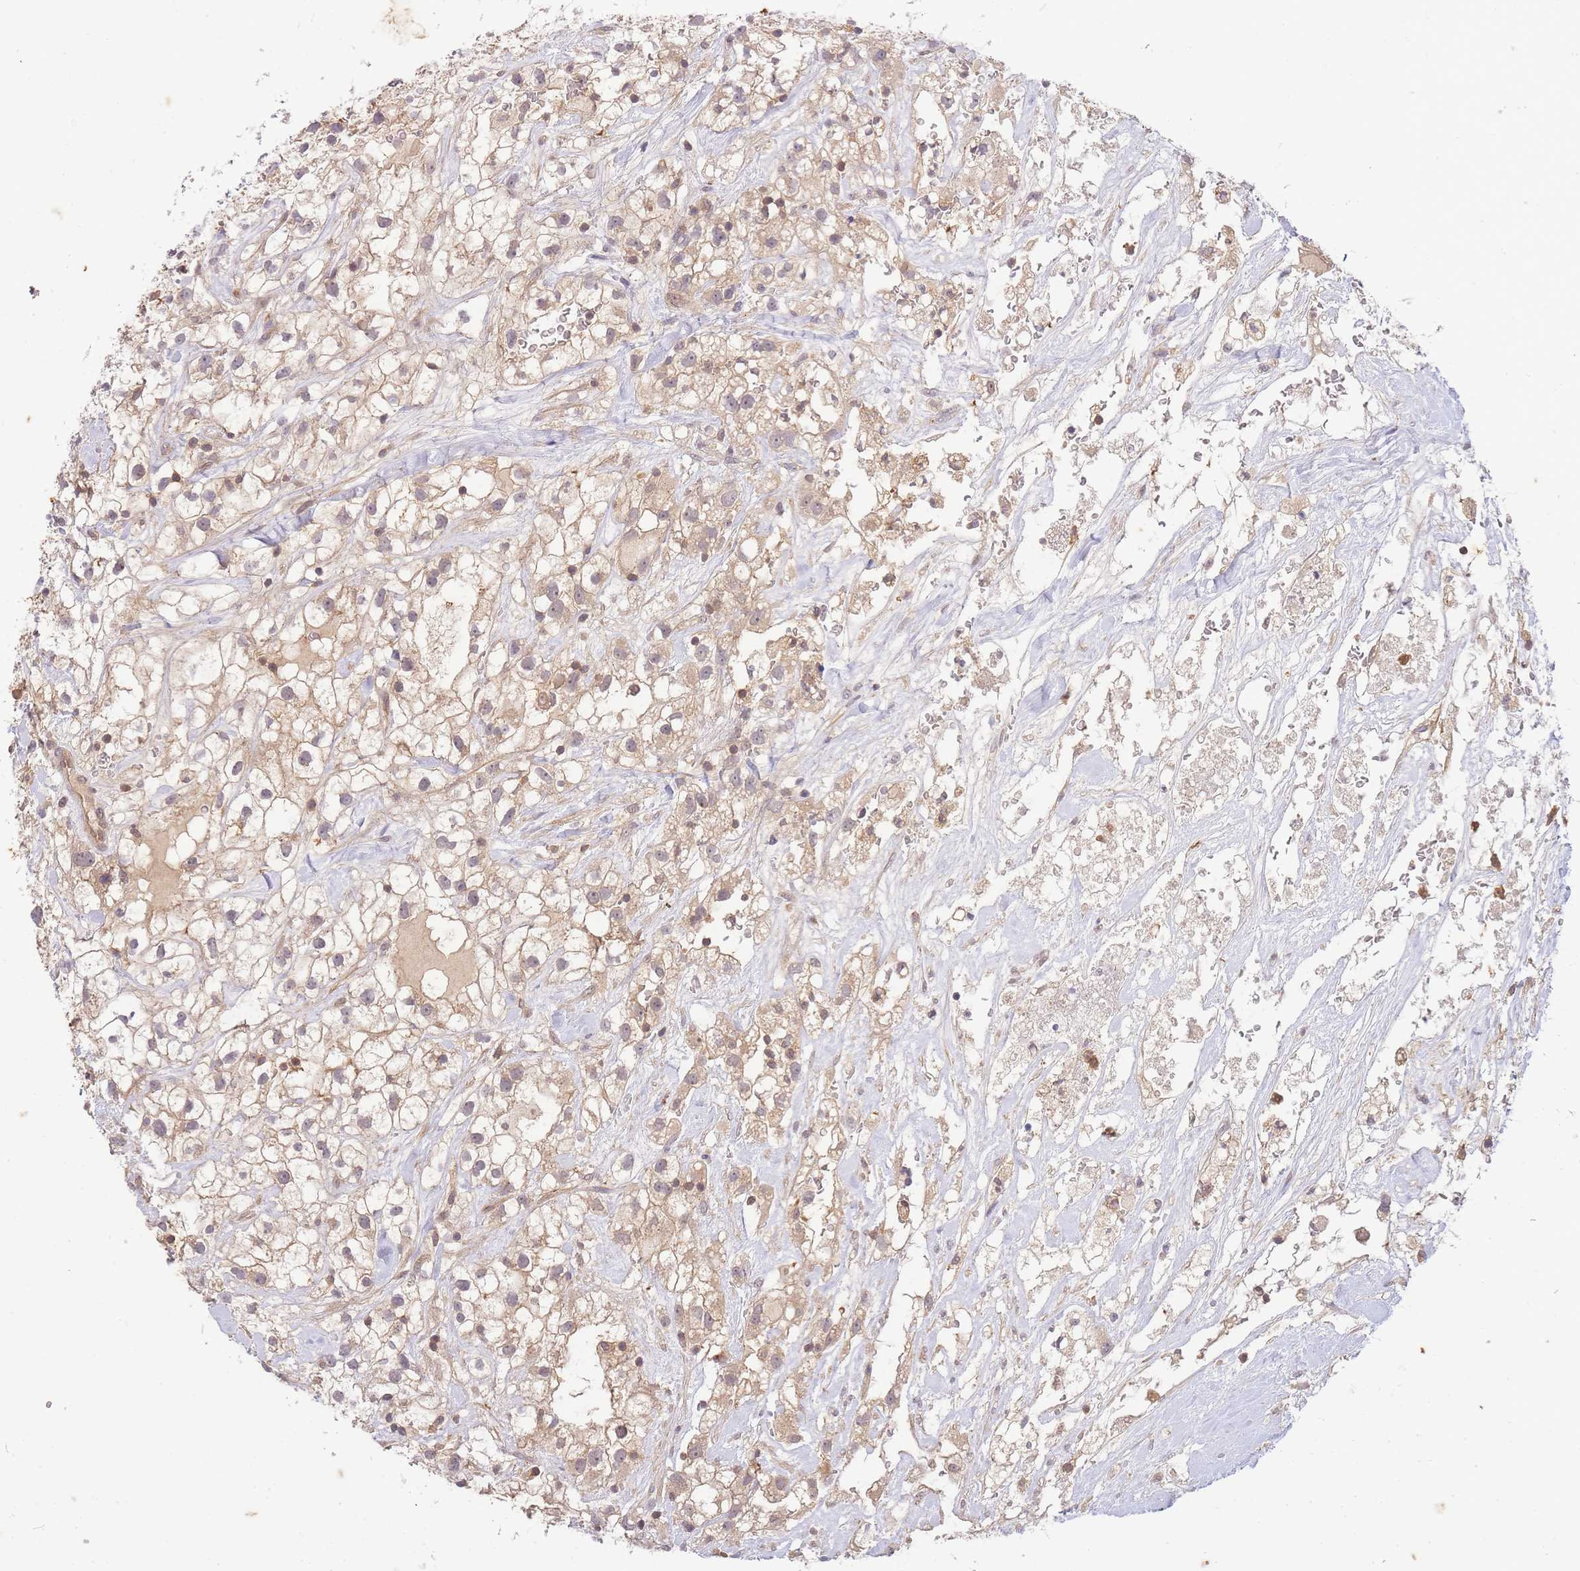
{"staining": {"intensity": "weak", "quantity": ">75%", "location": "cytoplasmic/membranous"}, "tissue": "renal cancer", "cell_type": "Tumor cells", "image_type": "cancer", "snomed": [{"axis": "morphology", "description": "Adenocarcinoma, NOS"}, {"axis": "topography", "description": "Kidney"}], "caption": "Immunohistochemistry histopathology image of neoplastic tissue: renal cancer (adenocarcinoma) stained using IHC reveals low levels of weak protein expression localized specifically in the cytoplasmic/membranous of tumor cells, appearing as a cytoplasmic/membranous brown color.", "gene": "ST8SIA4", "patient": {"sex": "male", "age": 59}}